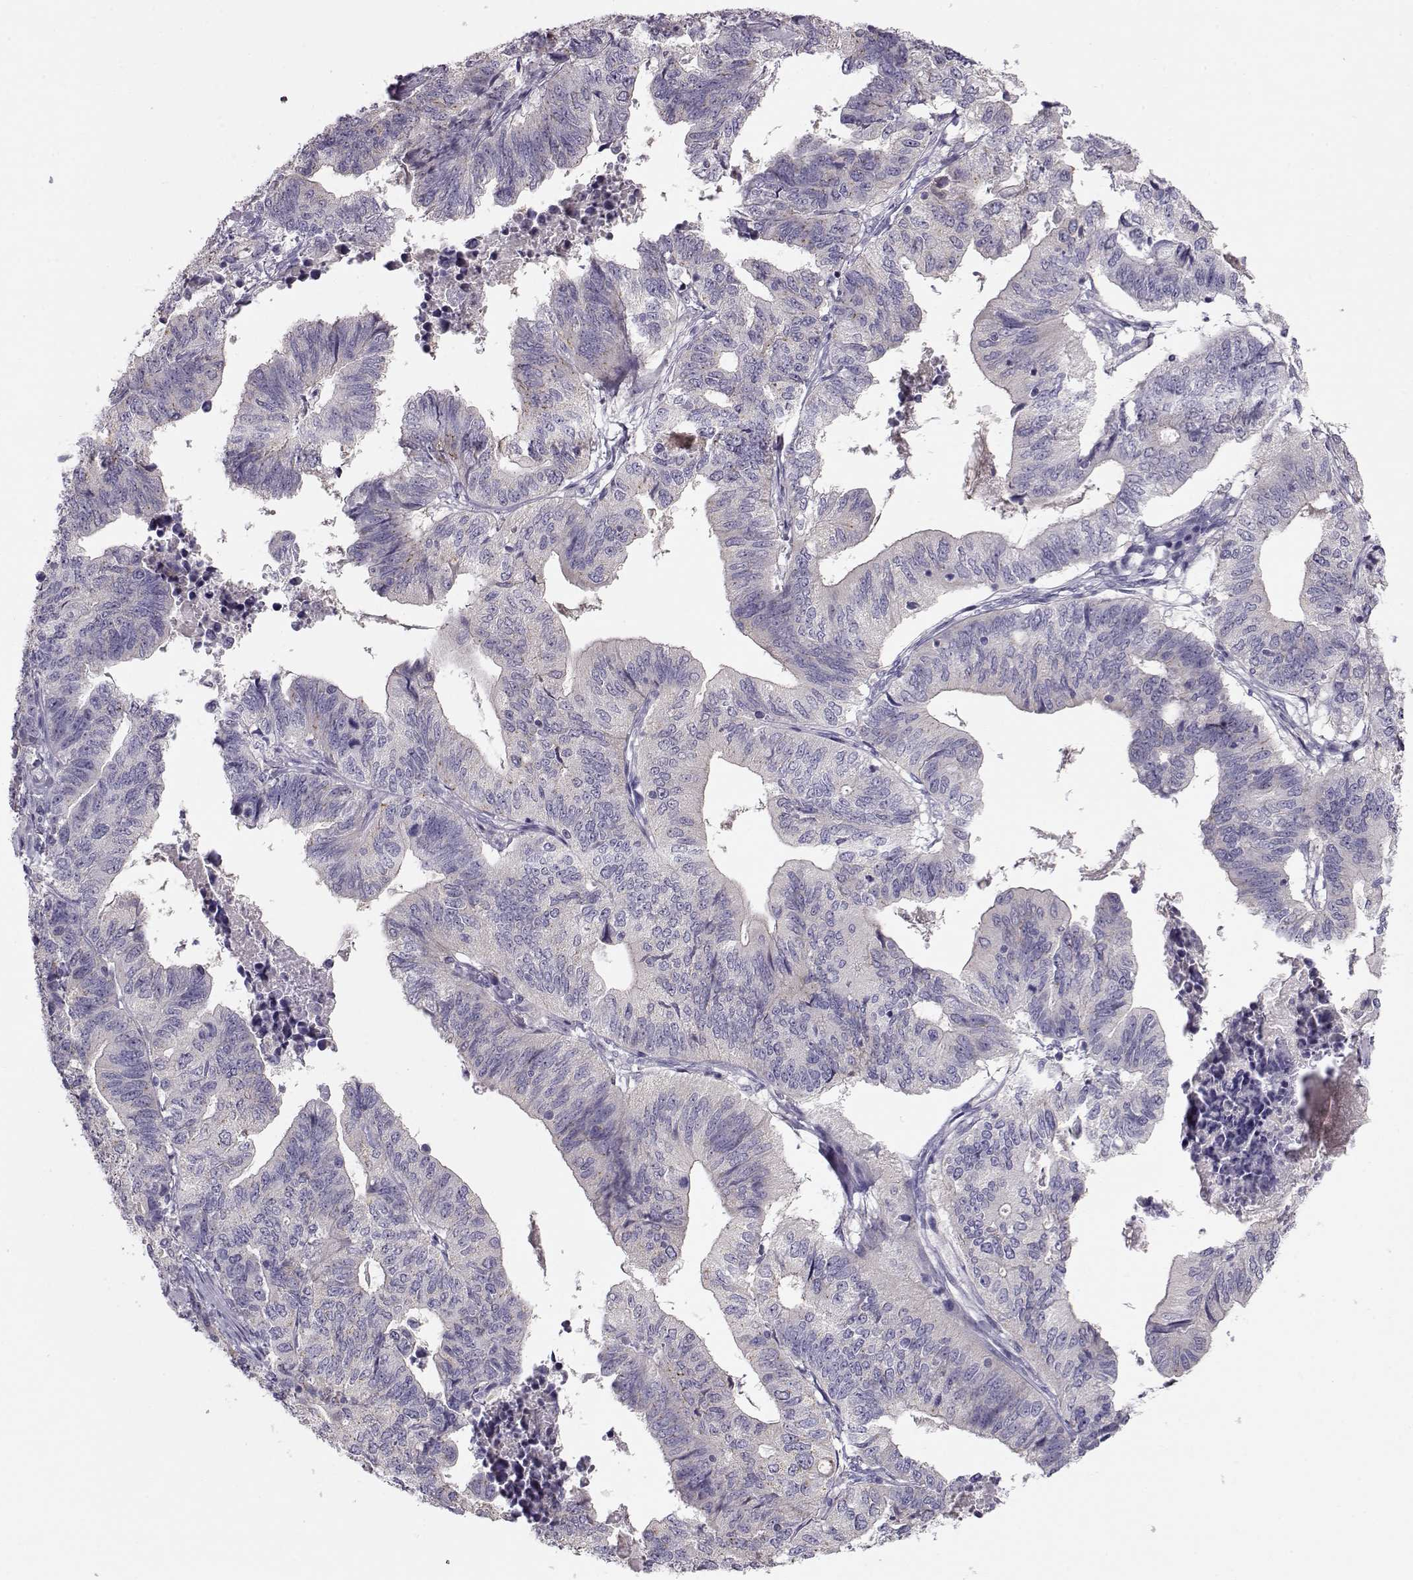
{"staining": {"intensity": "negative", "quantity": "none", "location": "none"}, "tissue": "stomach cancer", "cell_type": "Tumor cells", "image_type": "cancer", "snomed": [{"axis": "morphology", "description": "Adenocarcinoma, NOS"}, {"axis": "topography", "description": "Stomach, upper"}], "caption": "Tumor cells are negative for brown protein staining in stomach adenocarcinoma.", "gene": "GRK1", "patient": {"sex": "female", "age": 67}}